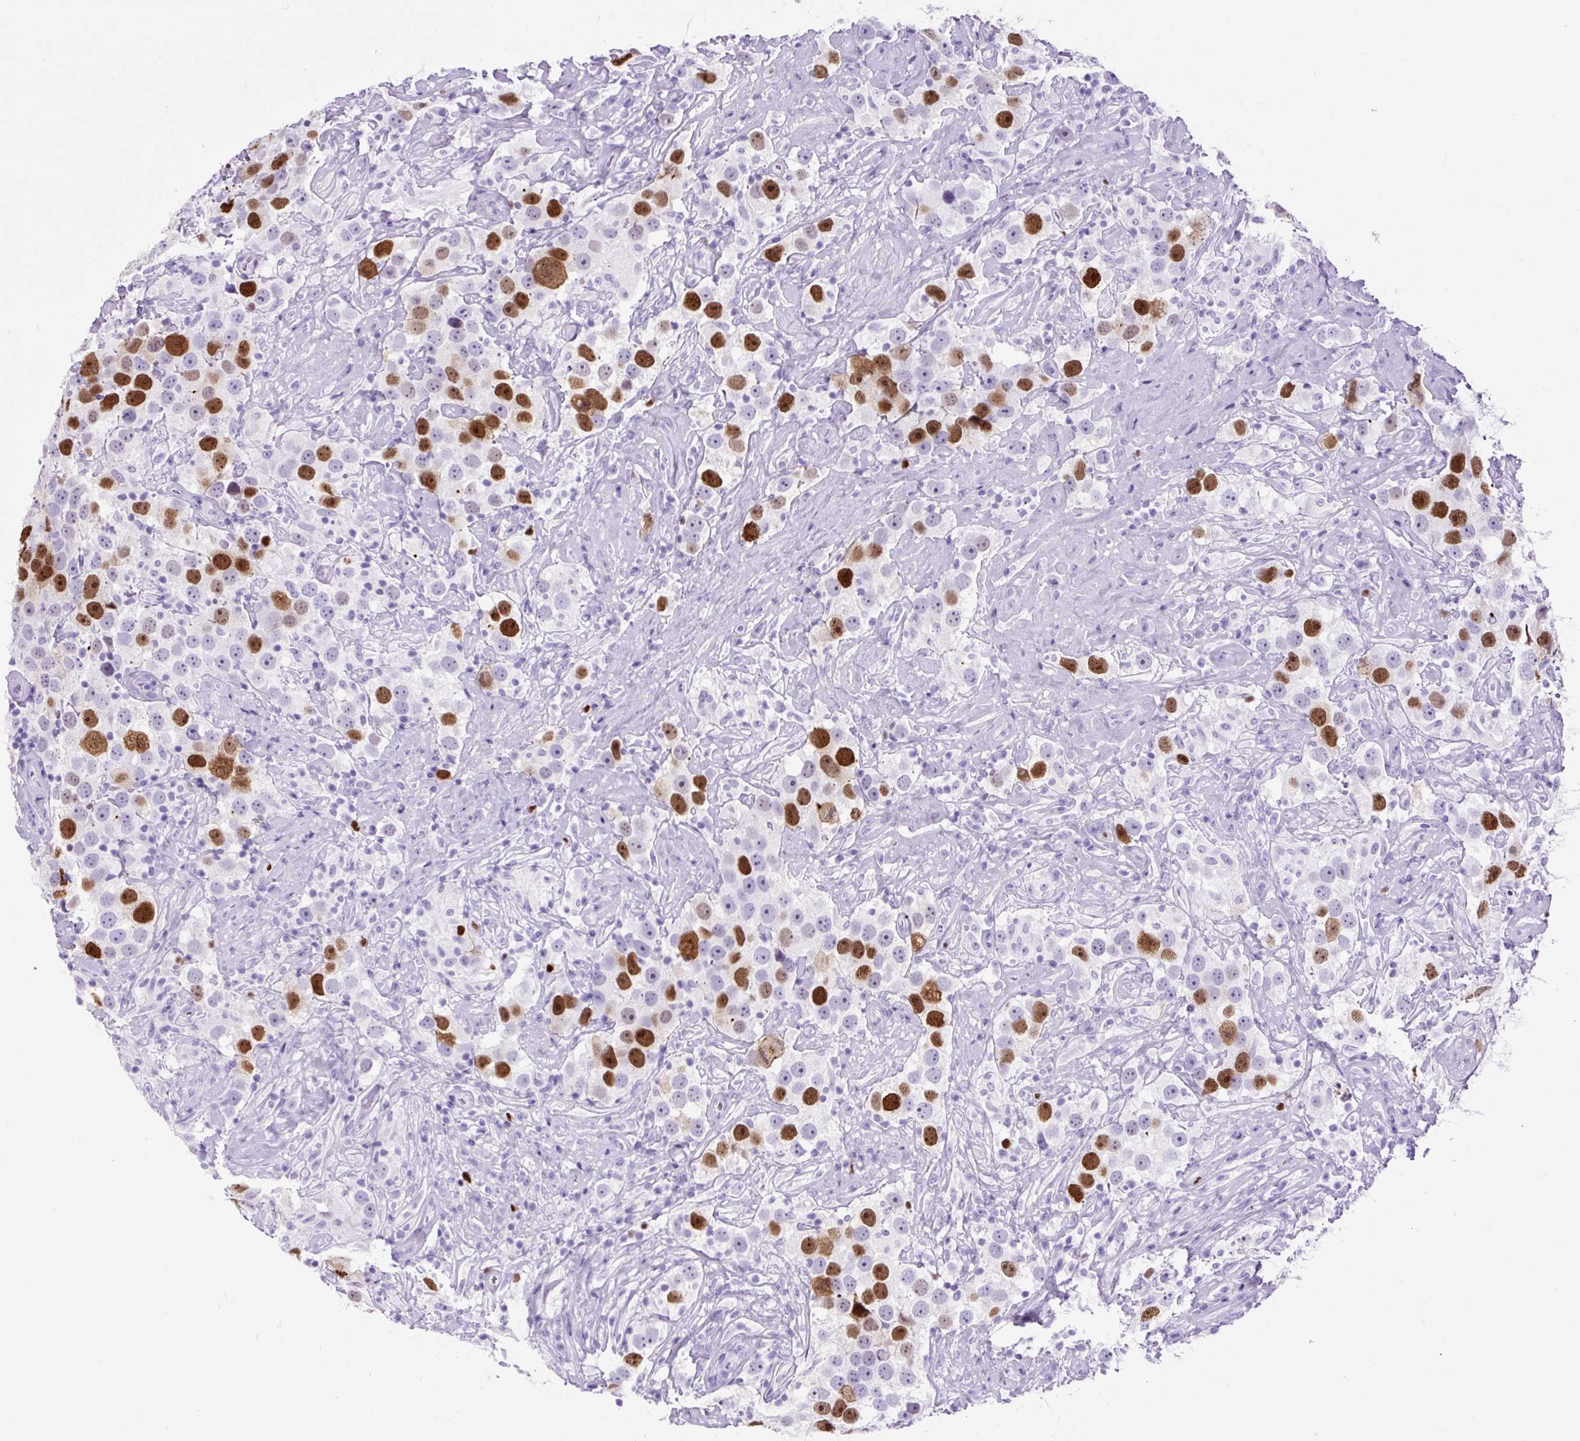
{"staining": {"intensity": "strong", "quantity": "25%-75%", "location": "nuclear"}, "tissue": "testis cancer", "cell_type": "Tumor cells", "image_type": "cancer", "snomed": [{"axis": "morphology", "description": "Seminoma, NOS"}, {"axis": "topography", "description": "Testis"}], "caption": "DAB (3,3'-diaminobenzidine) immunohistochemical staining of seminoma (testis) exhibits strong nuclear protein staining in about 25%-75% of tumor cells. (Brightfield microscopy of DAB IHC at high magnification).", "gene": "RACGAP1", "patient": {"sex": "male", "age": 49}}